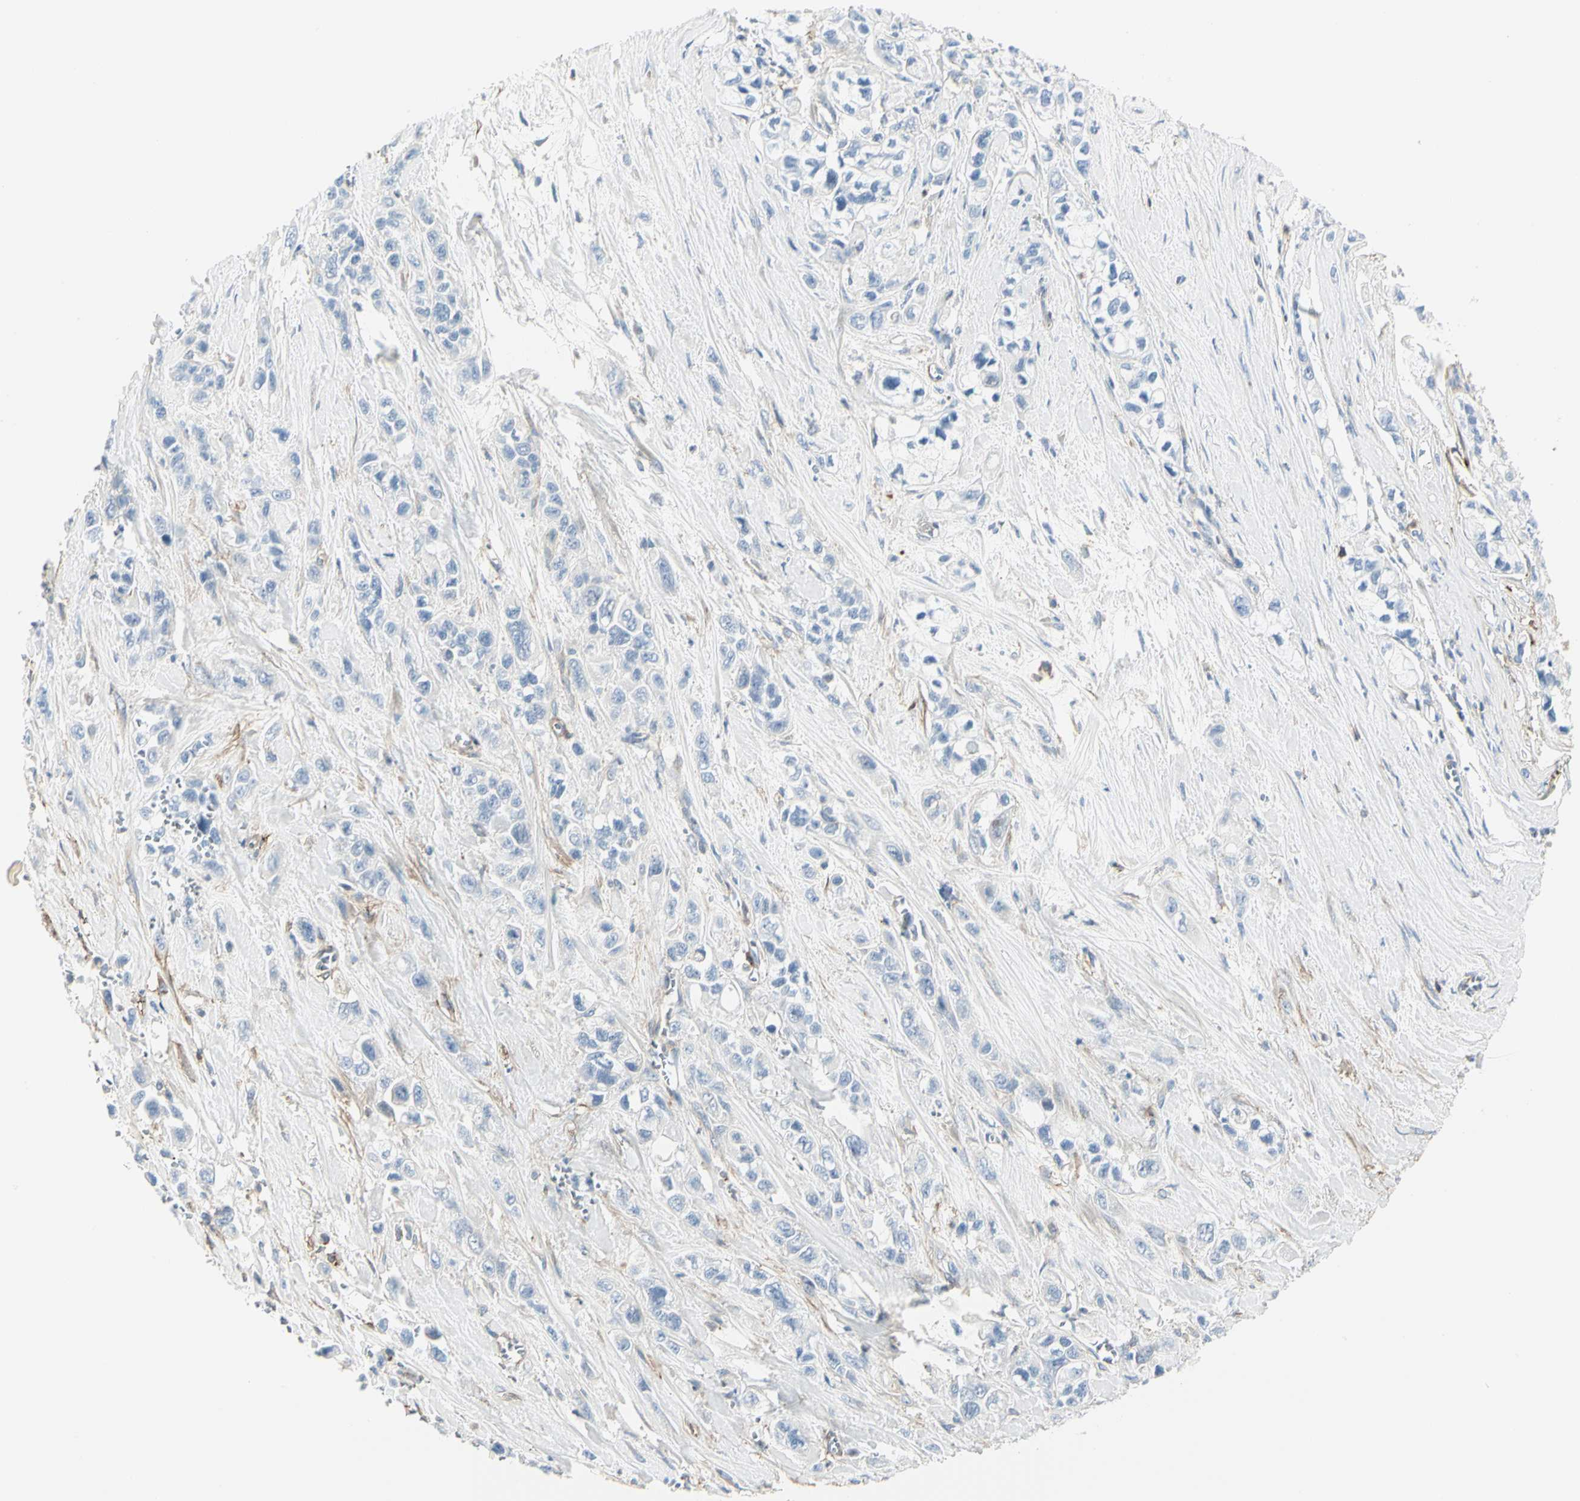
{"staining": {"intensity": "negative", "quantity": "none", "location": "none"}, "tissue": "pancreatic cancer", "cell_type": "Tumor cells", "image_type": "cancer", "snomed": [{"axis": "morphology", "description": "Adenocarcinoma, NOS"}, {"axis": "topography", "description": "Pancreas"}], "caption": "Micrograph shows no significant protein positivity in tumor cells of pancreatic cancer.", "gene": "CLEC2B", "patient": {"sex": "male", "age": 74}}